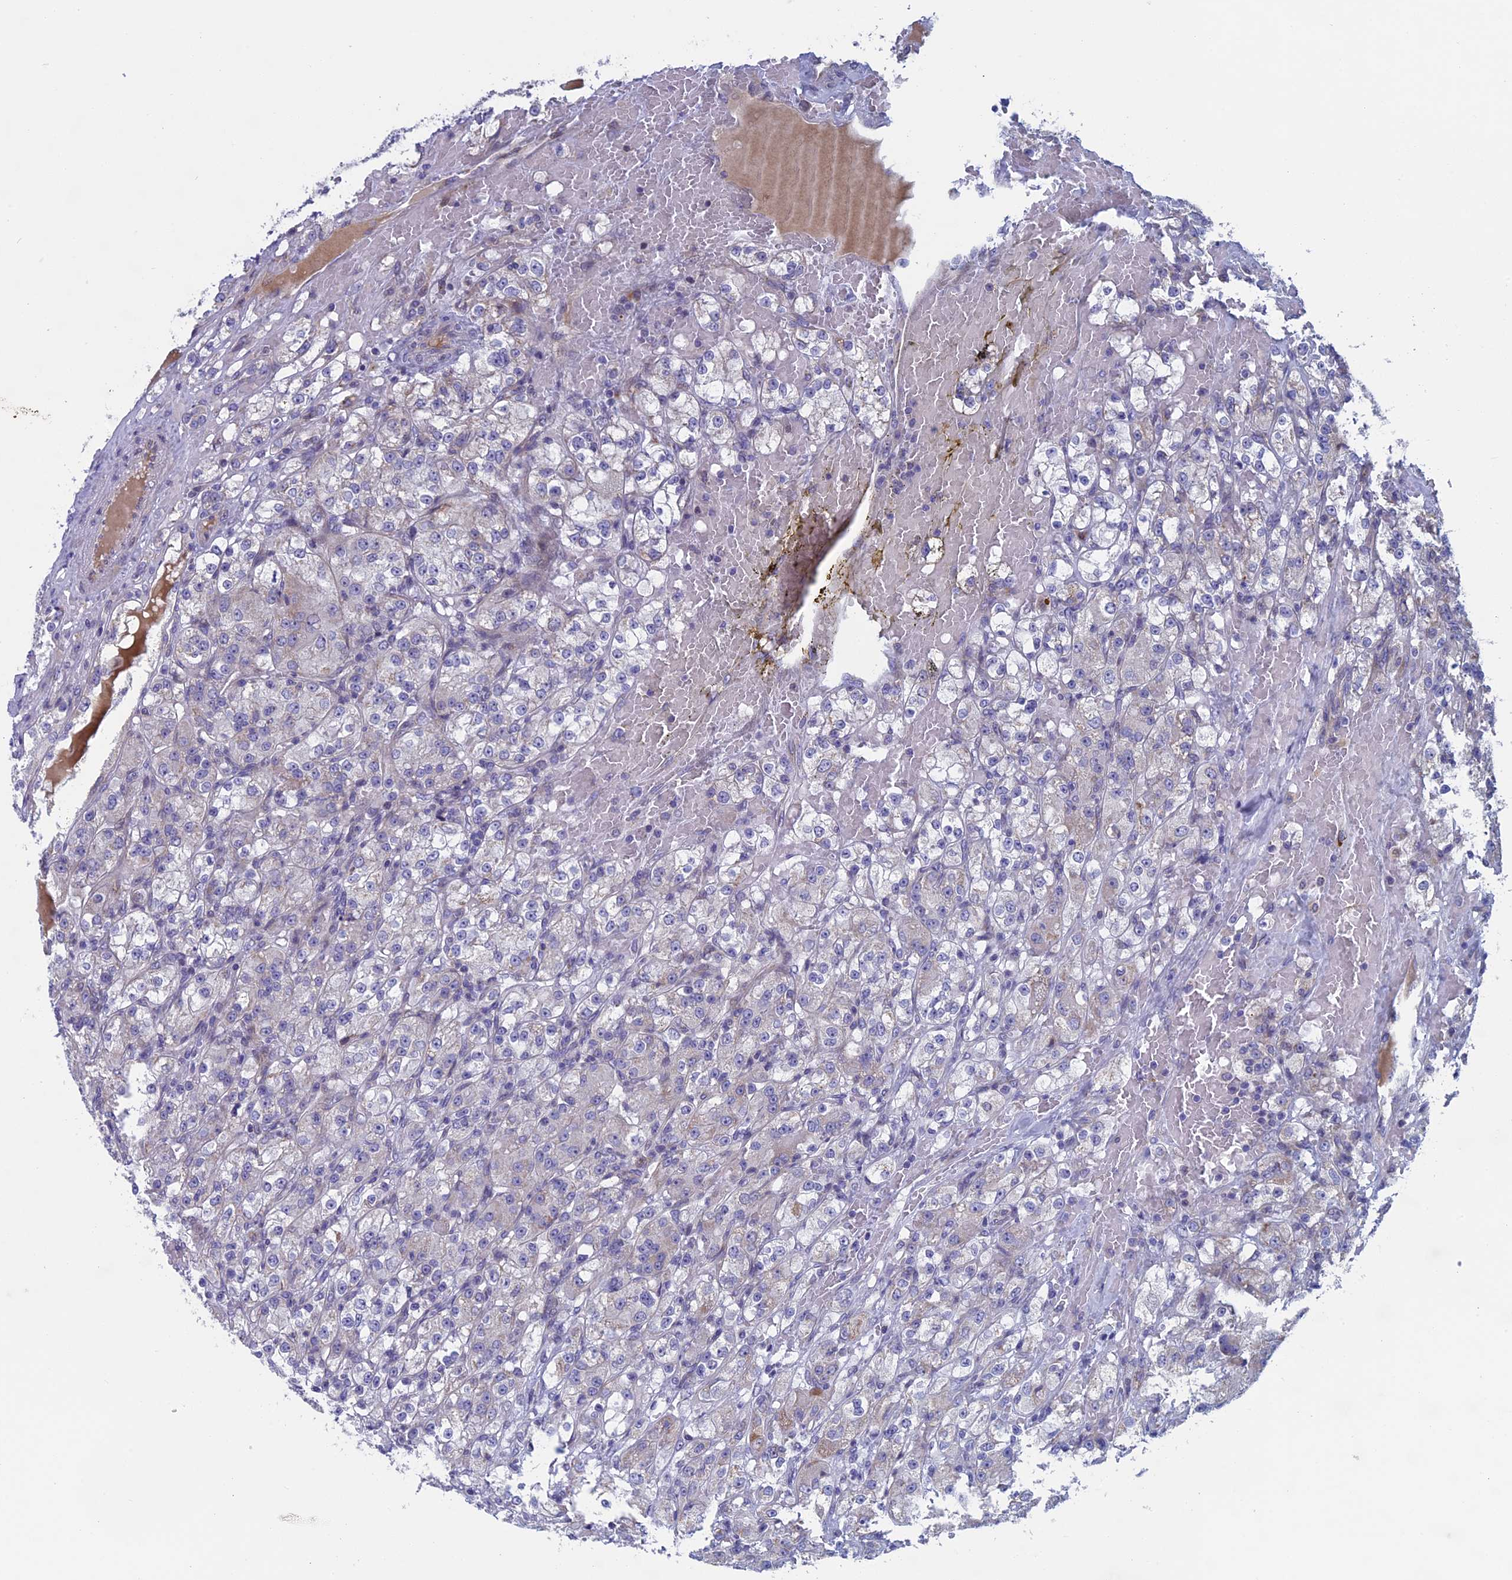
{"staining": {"intensity": "negative", "quantity": "none", "location": "none"}, "tissue": "renal cancer", "cell_type": "Tumor cells", "image_type": "cancer", "snomed": [{"axis": "morphology", "description": "Normal tissue, NOS"}, {"axis": "morphology", "description": "Adenocarcinoma, NOS"}, {"axis": "topography", "description": "Kidney"}], "caption": "Human renal adenocarcinoma stained for a protein using immunohistochemistry exhibits no staining in tumor cells.", "gene": "NIBAN3", "patient": {"sex": "male", "age": 61}}